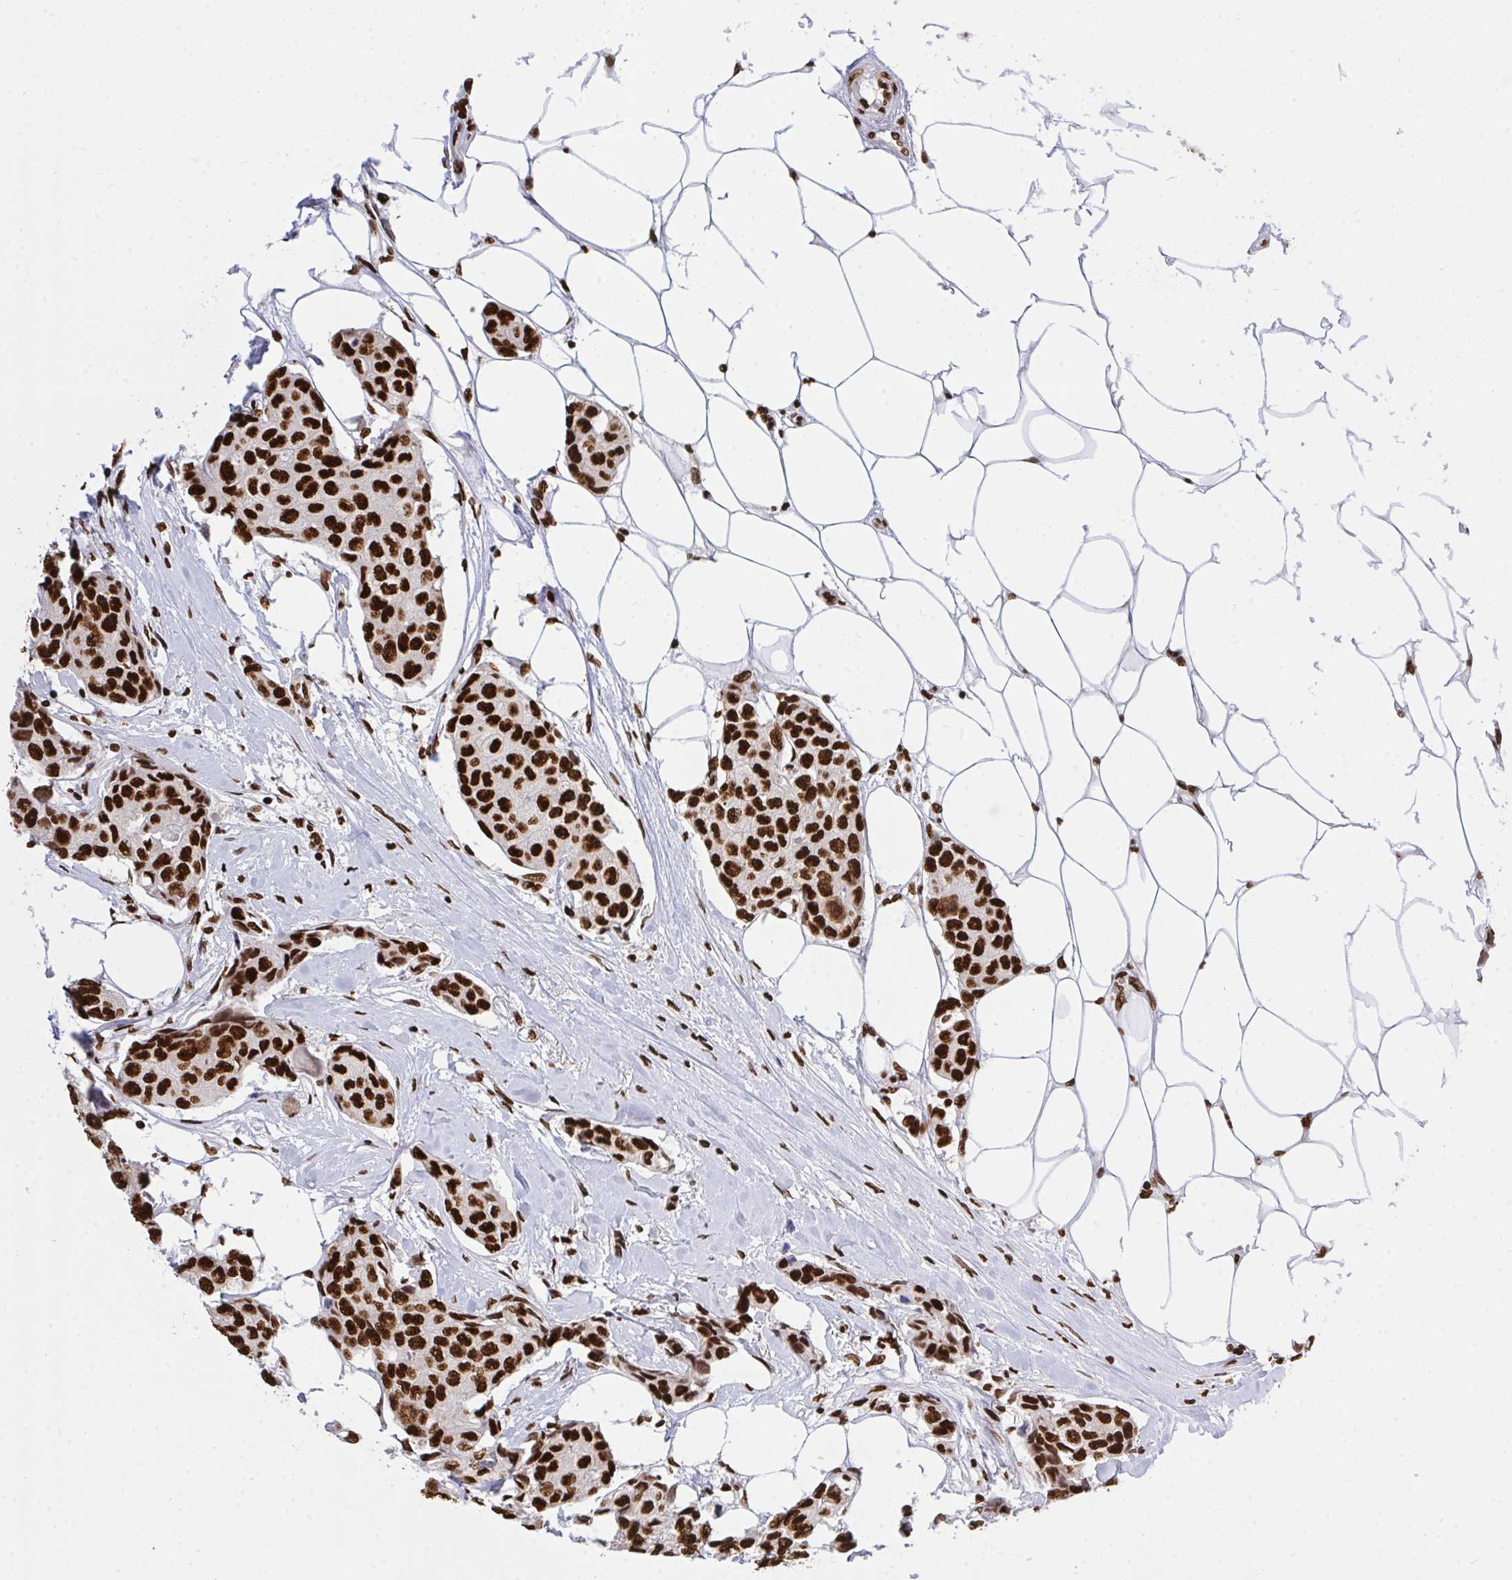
{"staining": {"intensity": "strong", "quantity": ">75%", "location": "nuclear"}, "tissue": "breast cancer", "cell_type": "Tumor cells", "image_type": "cancer", "snomed": [{"axis": "morphology", "description": "Duct carcinoma"}, {"axis": "topography", "description": "Breast"}, {"axis": "topography", "description": "Lymph node"}], "caption": "Brown immunohistochemical staining in human breast cancer (invasive ductal carcinoma) shows strong nuclear staining in approximately >75% of tumor cells. (IHC, brightfield microscopy, high magnification).", "gene": "HNRNPL", "patient": {"sex": "female", "age": 80}}